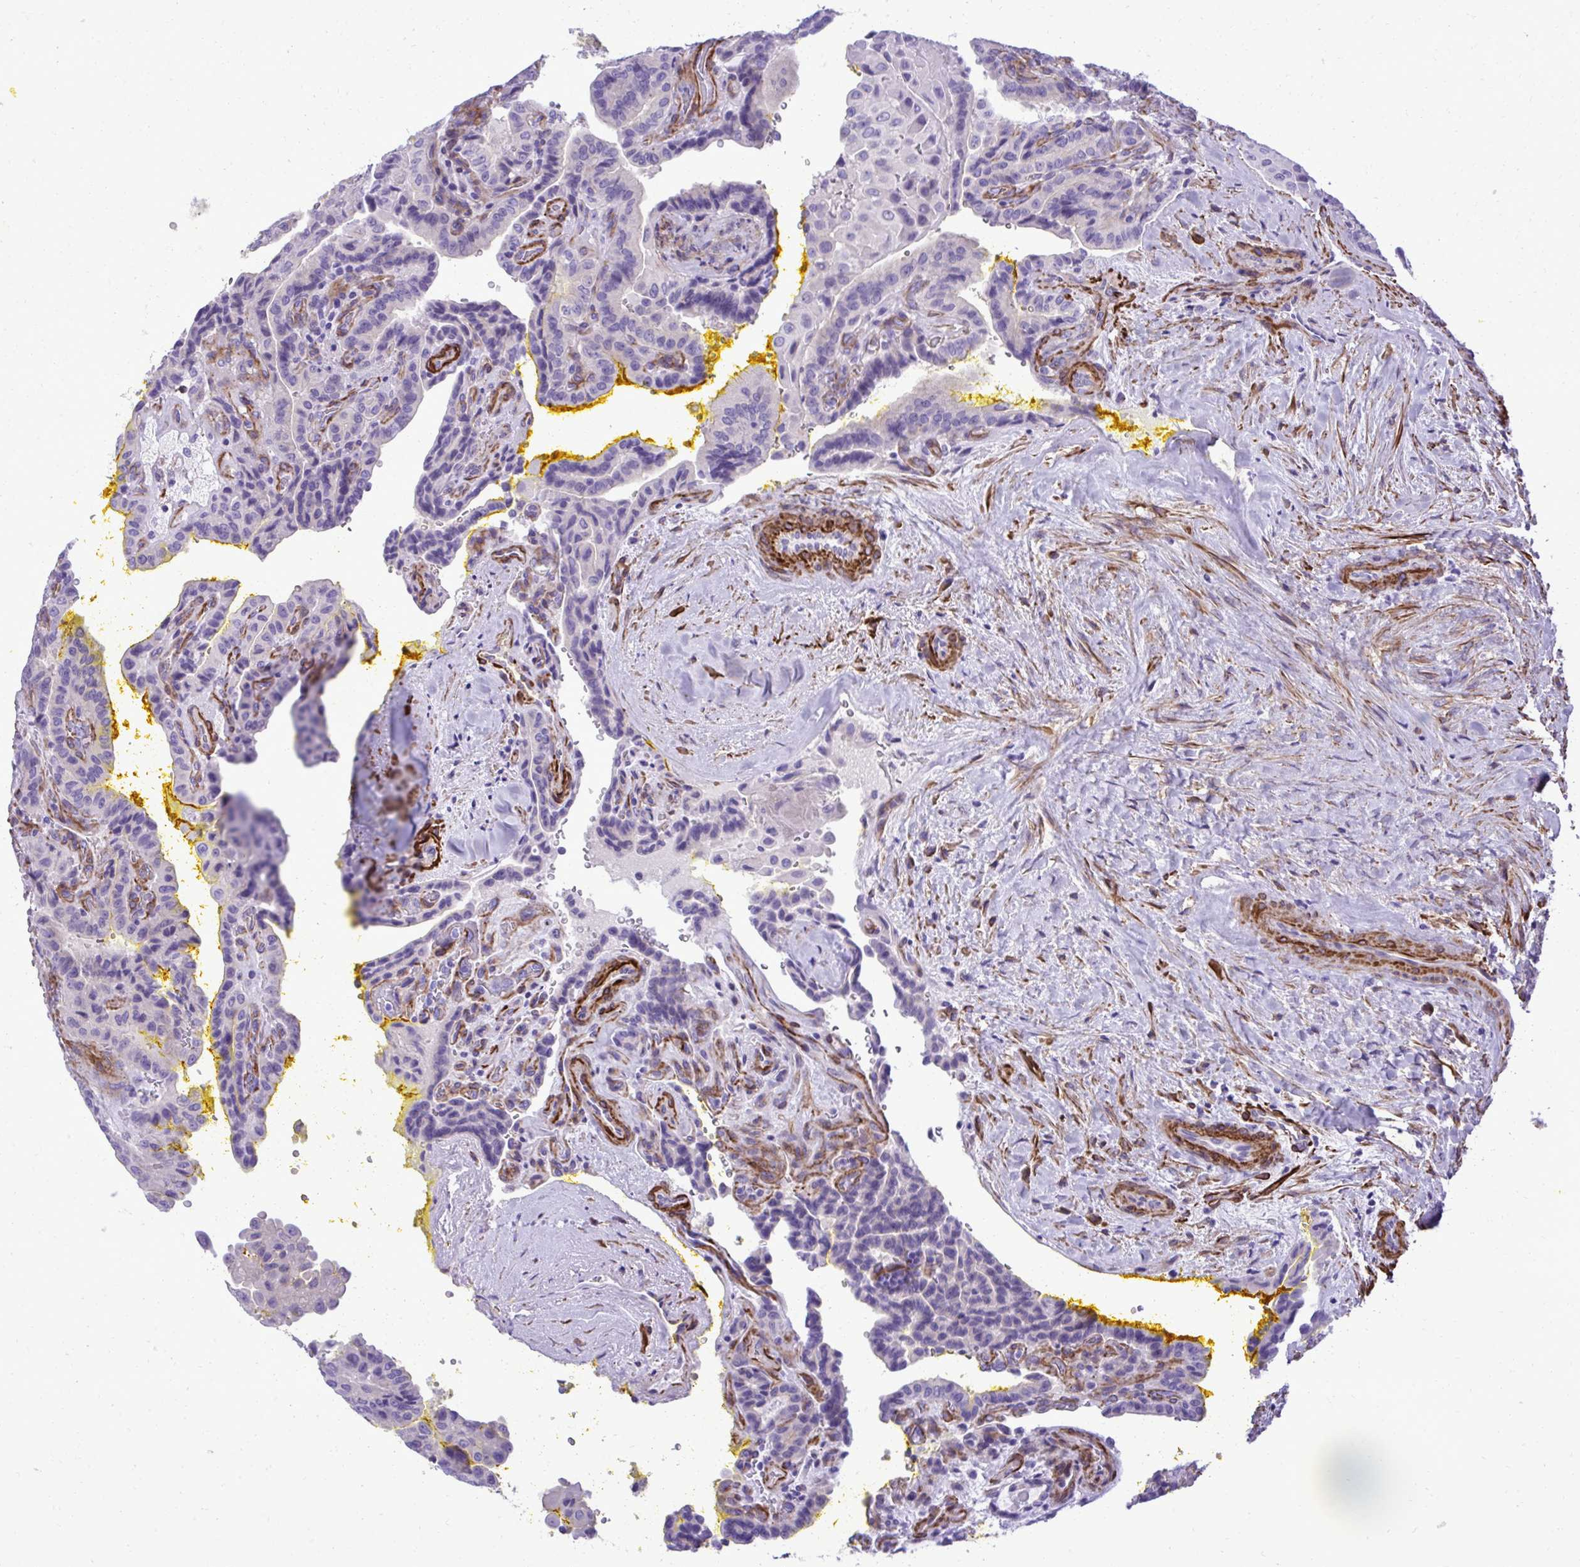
{"staining": {"intensity": "negative", "quantity": "none", "location": "none"}, "tissue": "thyroid cancer", "cell_type": "Tumor cells", "image_type": "cancer", "snomed": [{"axis": "morphology", "description": "Papillary adenocarcinoma, NOS"}, {"axis": "topography", "description": "Thyroid gland"}], "caption": "Tumor cells are negative for protein expression in human papillary adenocarcinoma (thyroid). Brightfield microscopy of IHC stained with DAB (3,3'-diaminobenzidine) (brown) and hematoxylin (blue), captured at high magnification.", "gene": "PITPNM3", "patient": {"sex": "male", "age": 87}}